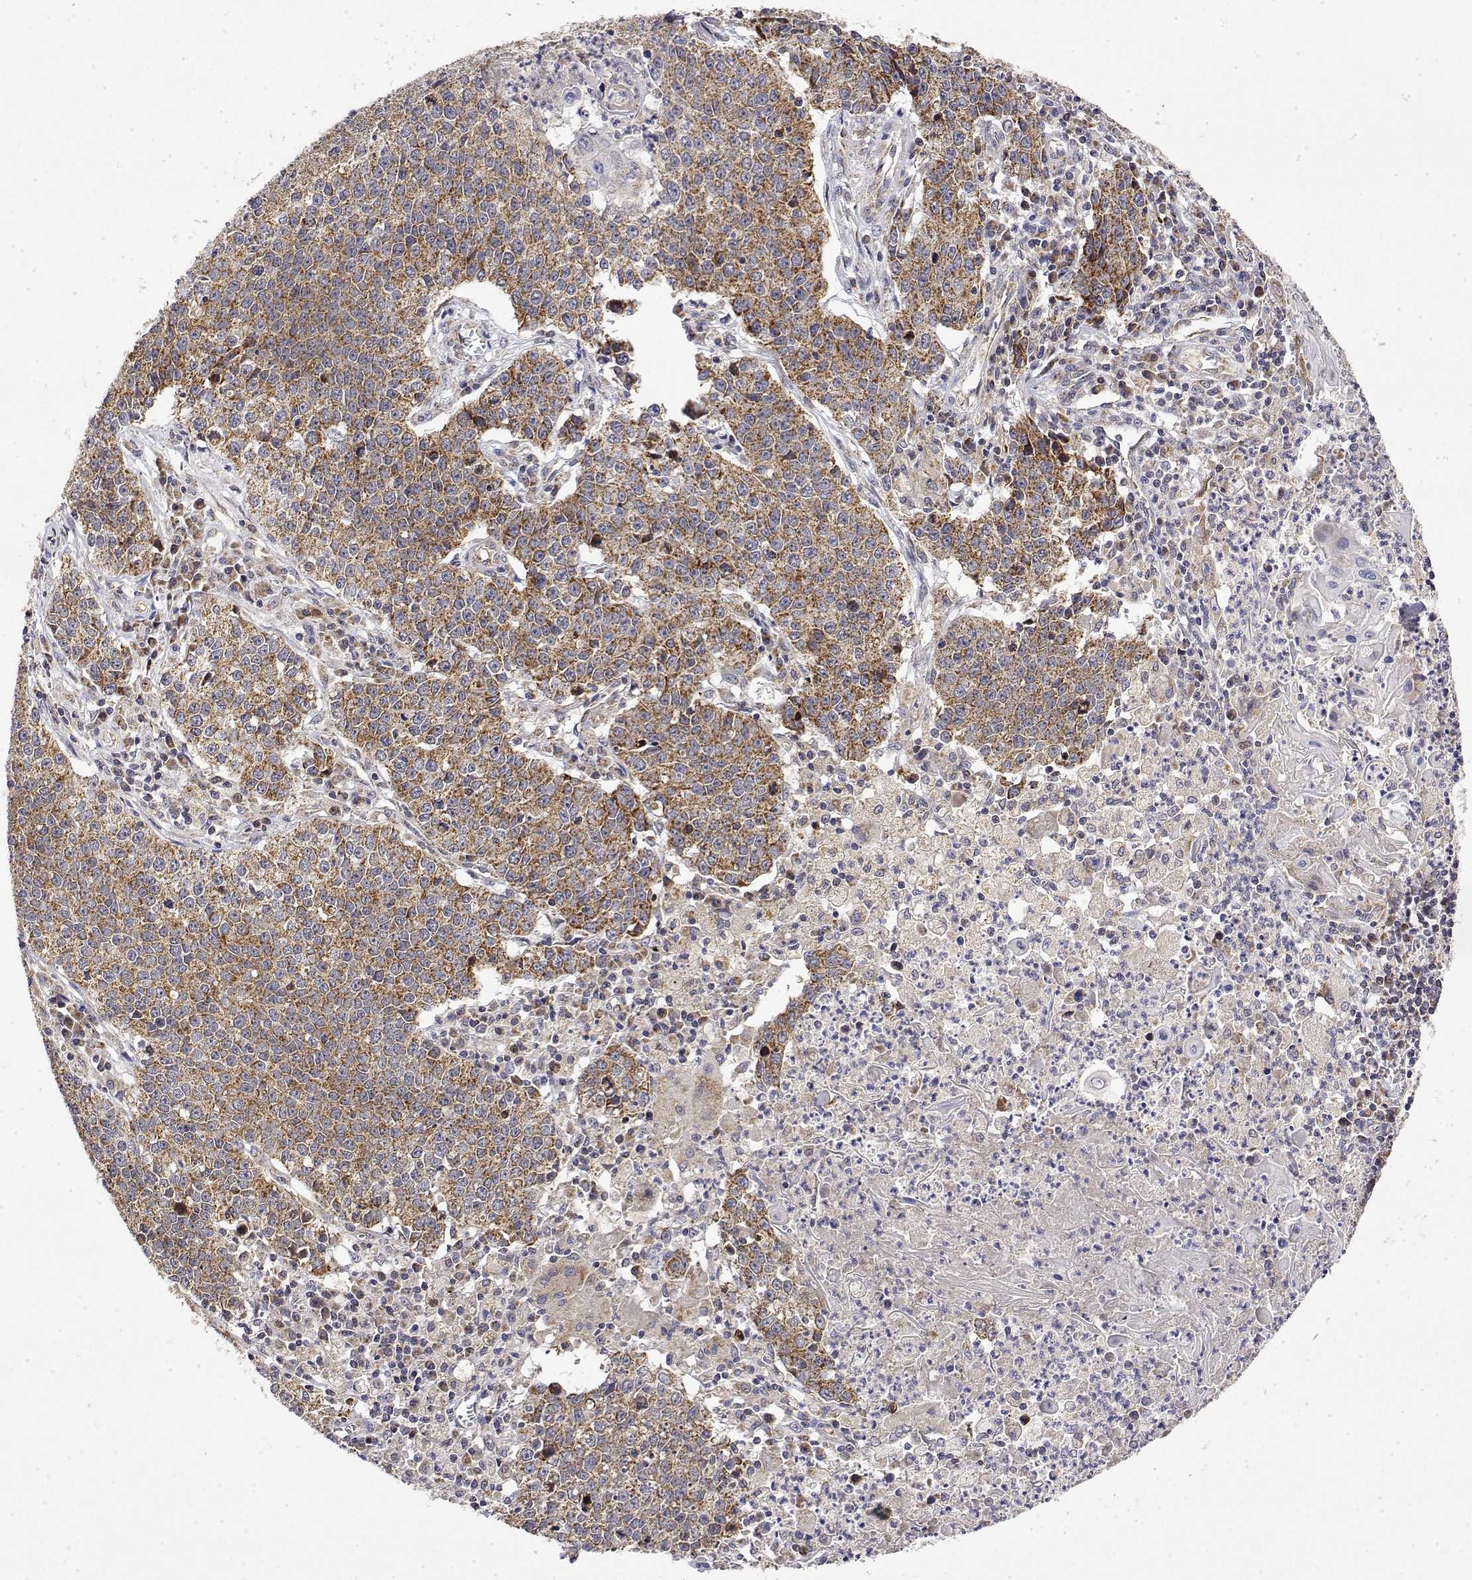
{"staining": {"intensity": "moderate", "quantity": ">75%", "location": "cytoplasmic/membranous"}, "tissue": "lung cancer", "cell_type": "Tumor cells", "image_type": "cancer", "snomed": [{"axis": "morphology", "description": "Squamous cell carcinoma, NOS"}, {"axis": "morphology", "description": "Squamous cell carcinoma, metastatic, NOS"}, {"axis": "topography", "description": "Lung"}, {"axis": "topography", "description": "Pleura, NOS"}], "caption": "IHC photomicrograph of neoplastic tissue: lung squamous cell carcinoma stained using immunohistochemistry (IHC) demonstrates medium levels of moderate protein expression localized specifically in the cytoplasmic/membranous of tumor cells, appearing as a cytoplasmic/membranous brown color.", "gene": "GADD45GIP1", "patient": {"sex": "male", "age": 72}}